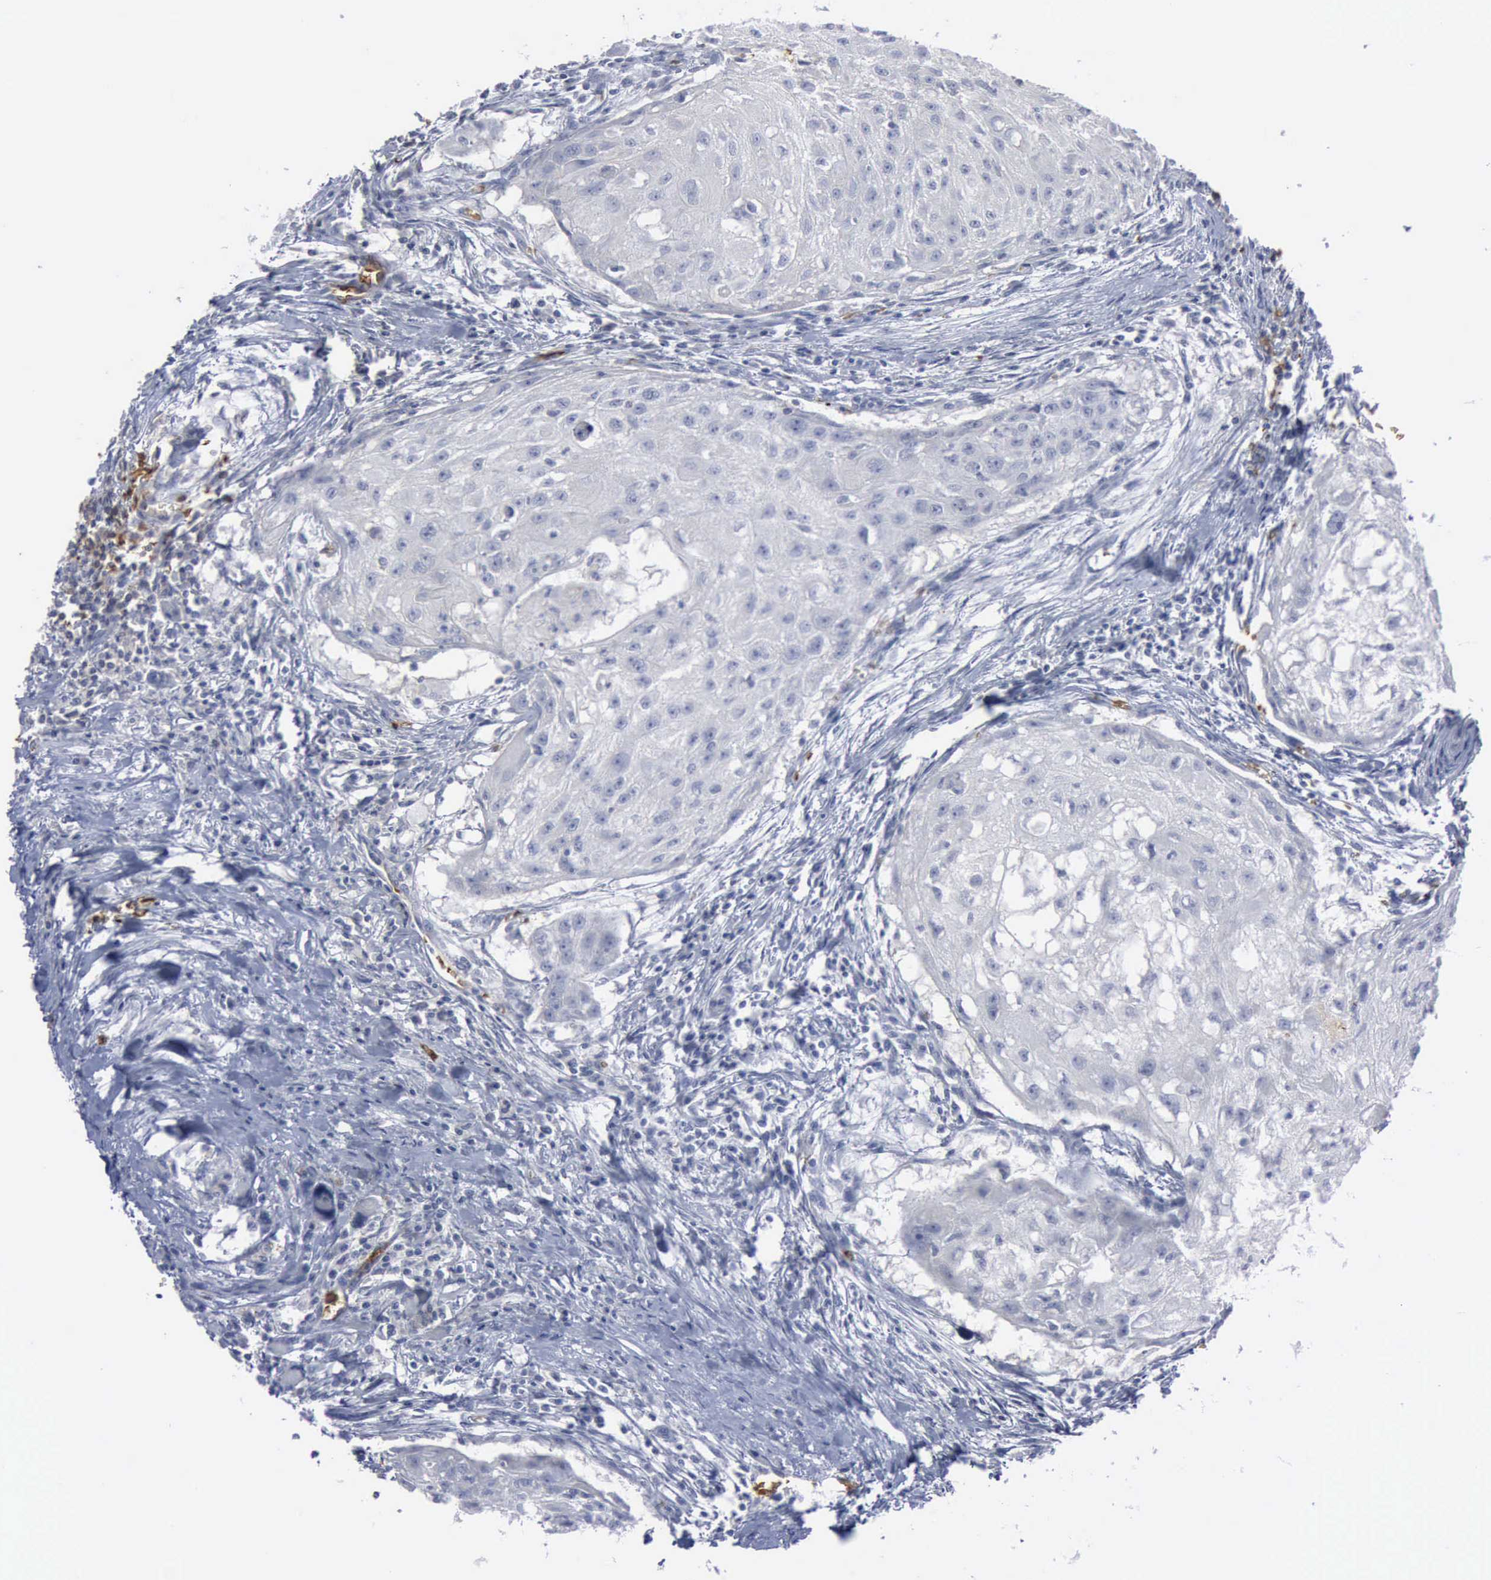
{"staining": {"intensity": "negative", "quantity": "none", "location": "none"}, "tissue": "head and neck cancer", "cell_type": "Tumor cells", "image_type": "cancer", "snomed": [{"axis": "morphology", "description": "Squamous cell carcinoma, NOS"}, {"axis": "topography", "description": "Head-Neck"}], "caption": "An immunohistochemistry (IHC) photomicrograph of head and neck cancer is shown. There is no staining in tumor cells of head and neck cancer.", "gene": "TGFB1", "patient": {"sex": "male", "age": 64}}